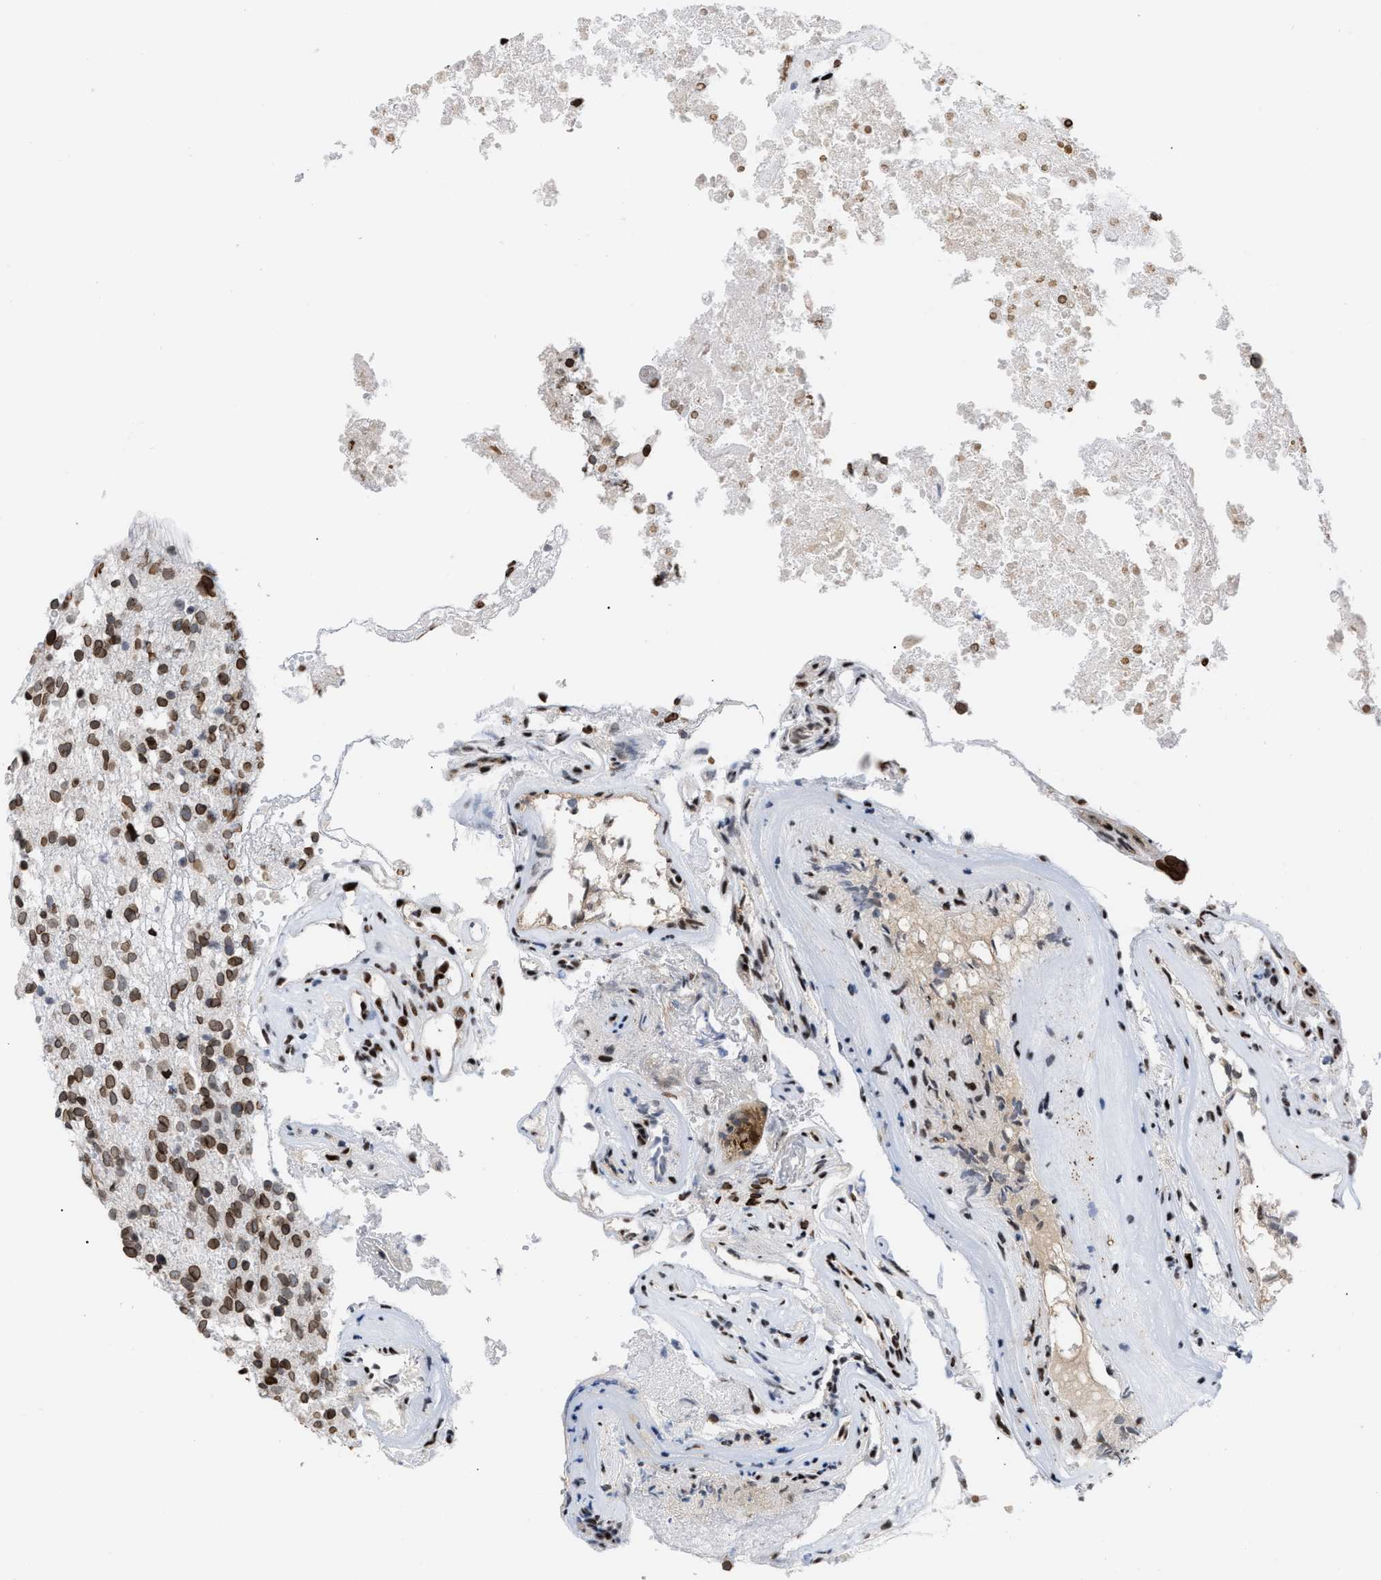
{"staining": {"intensity": "moderate", "quantity": ">75%", "location": "cytoplasmic/membranous,nuclear"}, "tissue": "glioma", "cell_type": "Tumor cells", "image_type": "cancer", "snomed": [{"axis": "morphology", "description": "Glioma, malignant, High grade"}, {"axis": "topography", "description": "Brain"}], "caption": "This is an image of immunohistochemistry staining of malignant high-grade glioma, which shows moderate expression in the cytoplasmic/membranous and nuclear of tumor cells.", "gene": "TPR", "patient": {"sex": "female", "age": 59}}